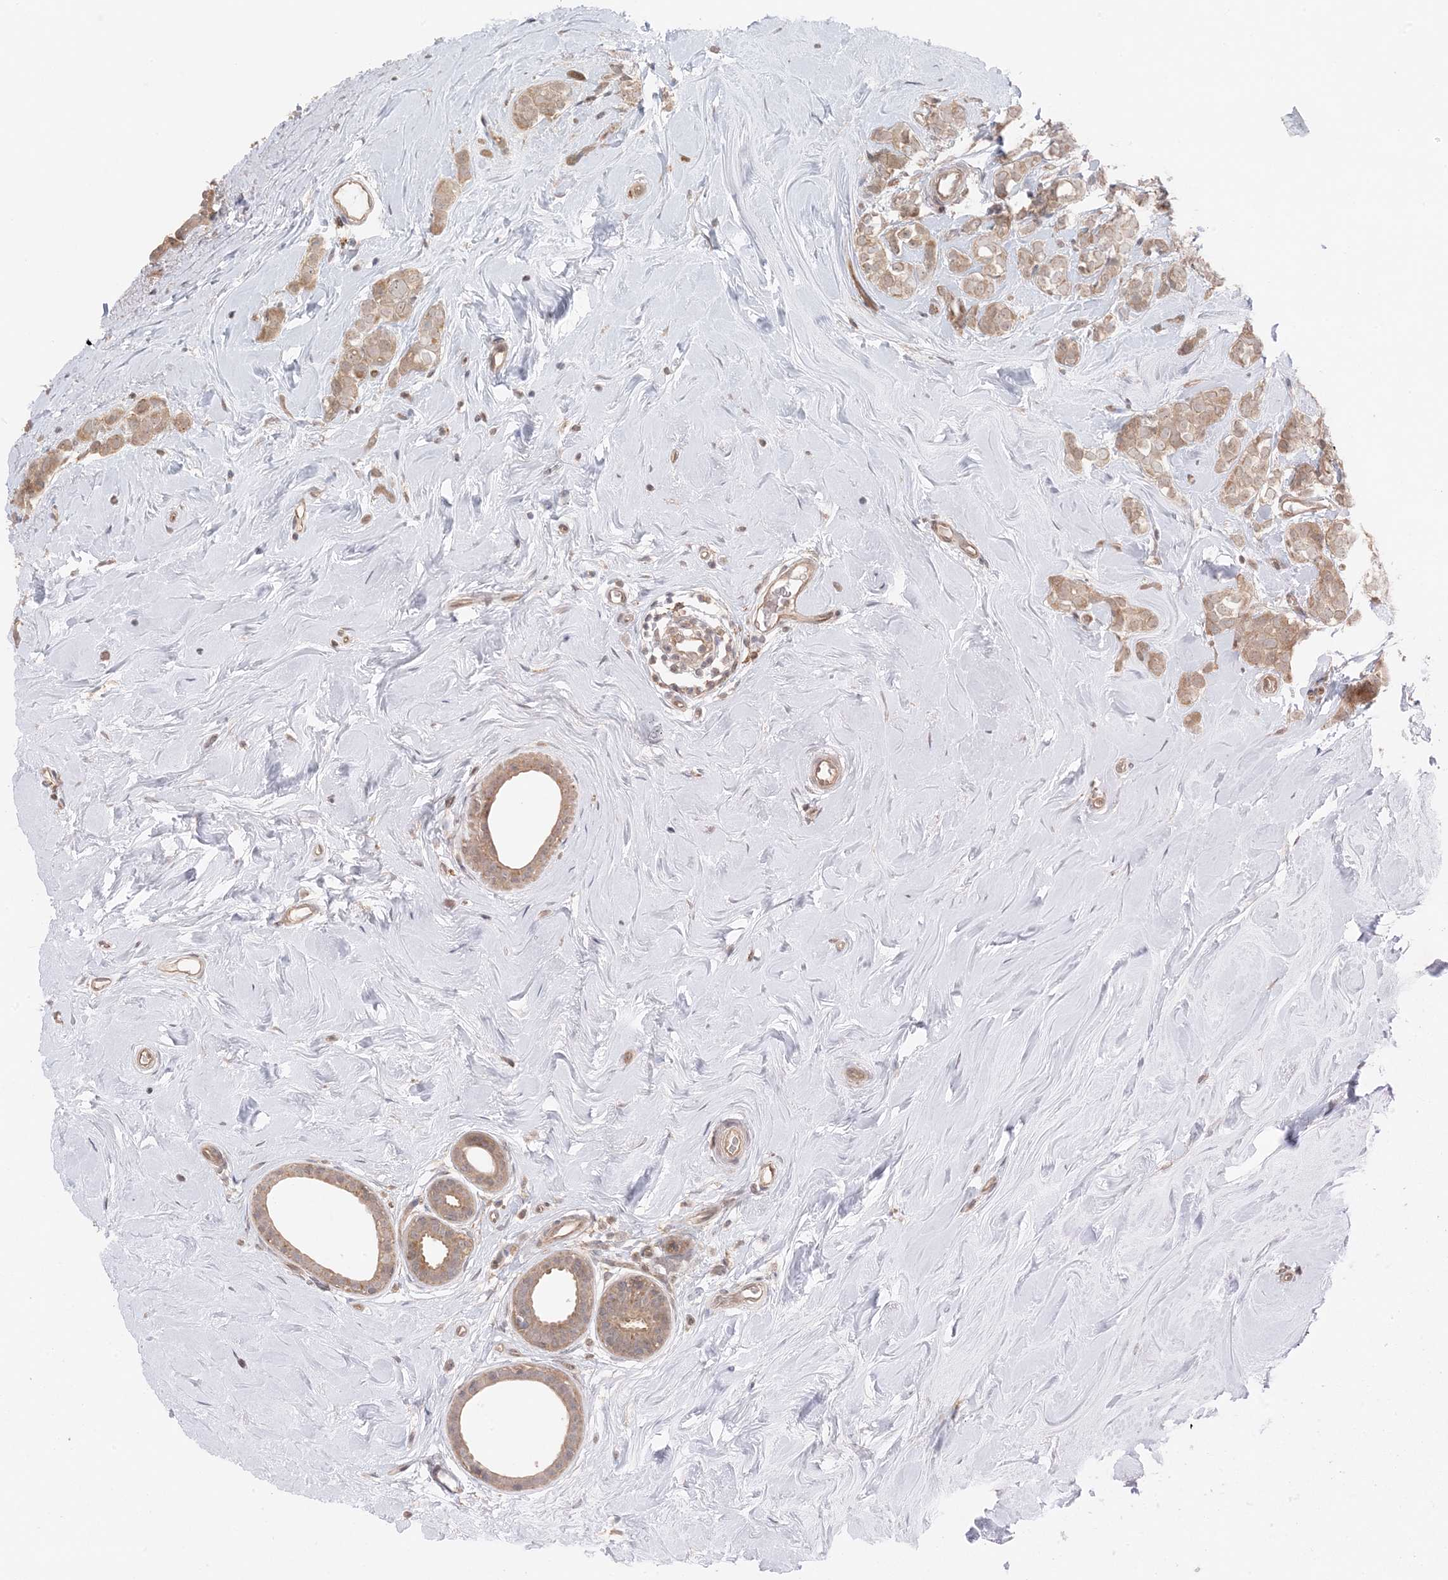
{"staining": {"intensity": "moderate", "quantity": ">75%", "location": "cytoplasmic/membranous"}, "tissue": "breast cancer", "cell_type": "Tumor cells", "image_type": "cancer", "snomed": [{"axis": "morphology", "description": "Lobular carcinoma"}, {"axis": "topography", "description": "Breast"}], "caption": "Human breast cancer stained with a protein marker shows moderate staining in tumor cells.", "gene": "OBI1", "patient": {"sex": "female", "age": 47}}